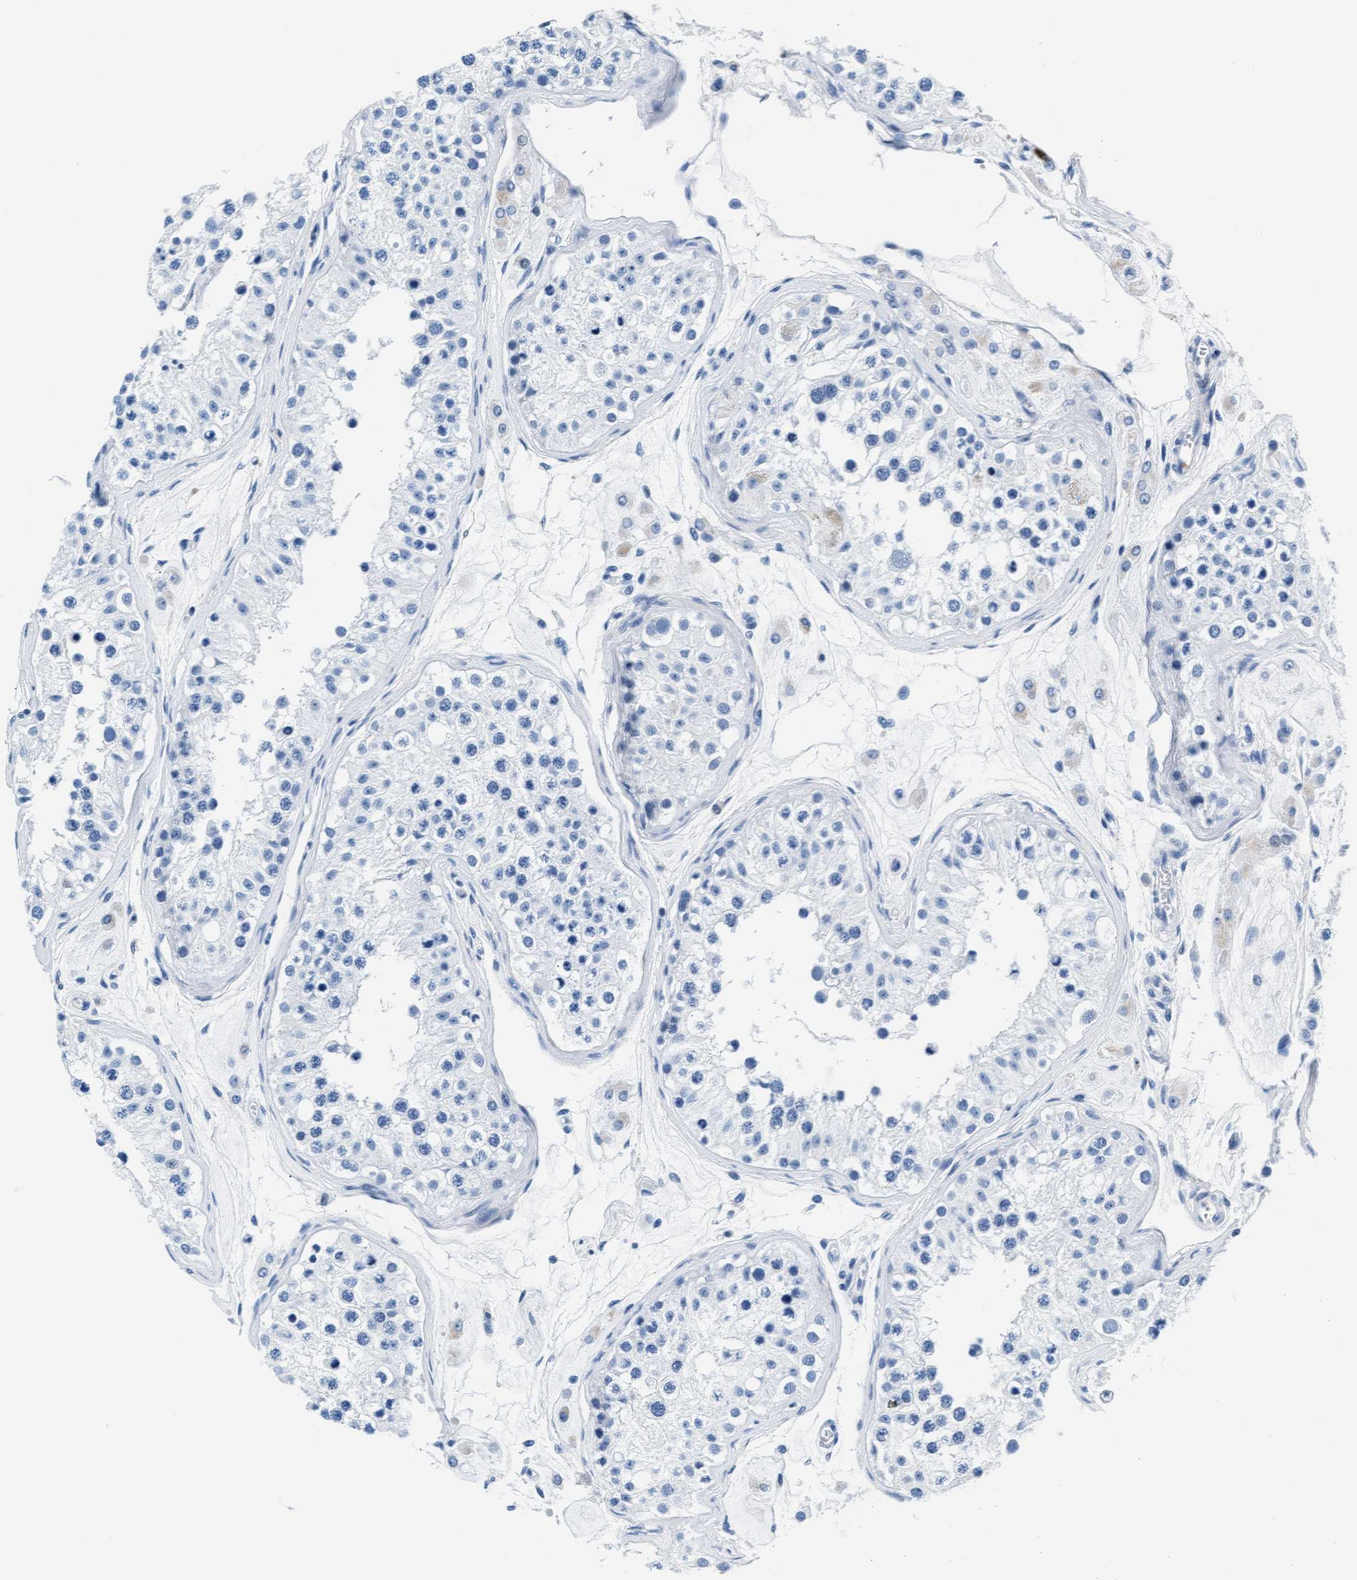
{"staining": {"intensity": "negative", "quantity": "none", "location": "none"}, "tissue": "testis", "cell_type": "Cells in seminiferous ducts", "image_type": "normal", "snomed": [{"axis": "morphology", "description": "Normal tissue, NOS"}, {"axis": "morphology", "description": "Adenocarcinoma, metastatic, NOS"}, {"axis": "topography", "description": "Testis"}], "caption": "Human testis stained for a protein using immunohistochemistry (IHC) exhibits no positivity in cells in seminiferous ducts.", "gene": "MMP8", "patient": {"sex": "male", "age": 26}}